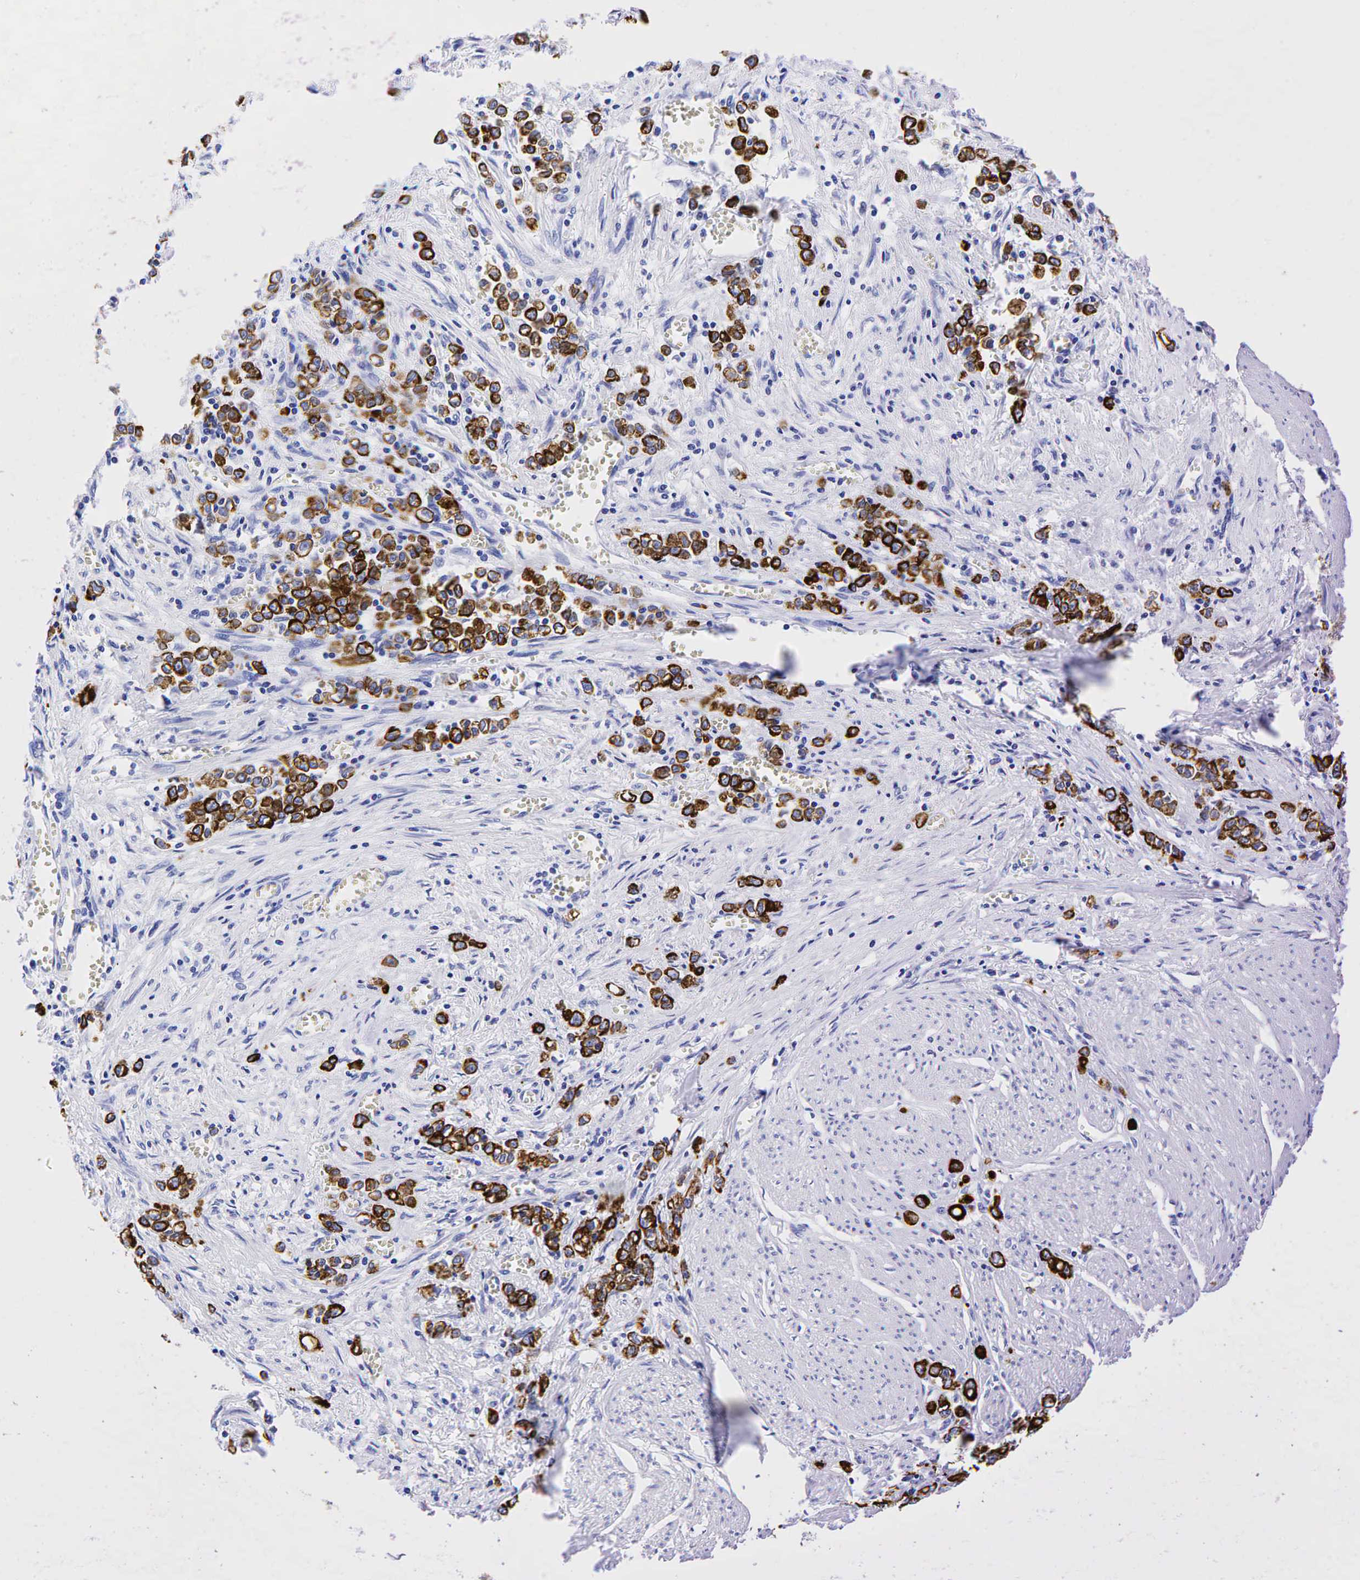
{"staining": {"intensity": "strong", "quantity": ">75%", "location": "cytoplasmic/membranous"}, "tissue": "stomach cancer", "cell_type": "Tumor cells", "image_type": "cancer", "snomed": [{"axis": "morphology", "description": "Adenocarcinoma, NOS"}, {"axis": "topography", "description": "Stomach"}], "caption": "Tumor cells display high levels of strong cytoplasmic/membranous staining in approximately >75% of cells in stomach adenocarcinoma. (DAB (3,3'-diaminobenzidine) IHC with brightfield microscopy, high magnification).", "gene": "KRT19", "patient": {"sex": "male", "age": 72}}